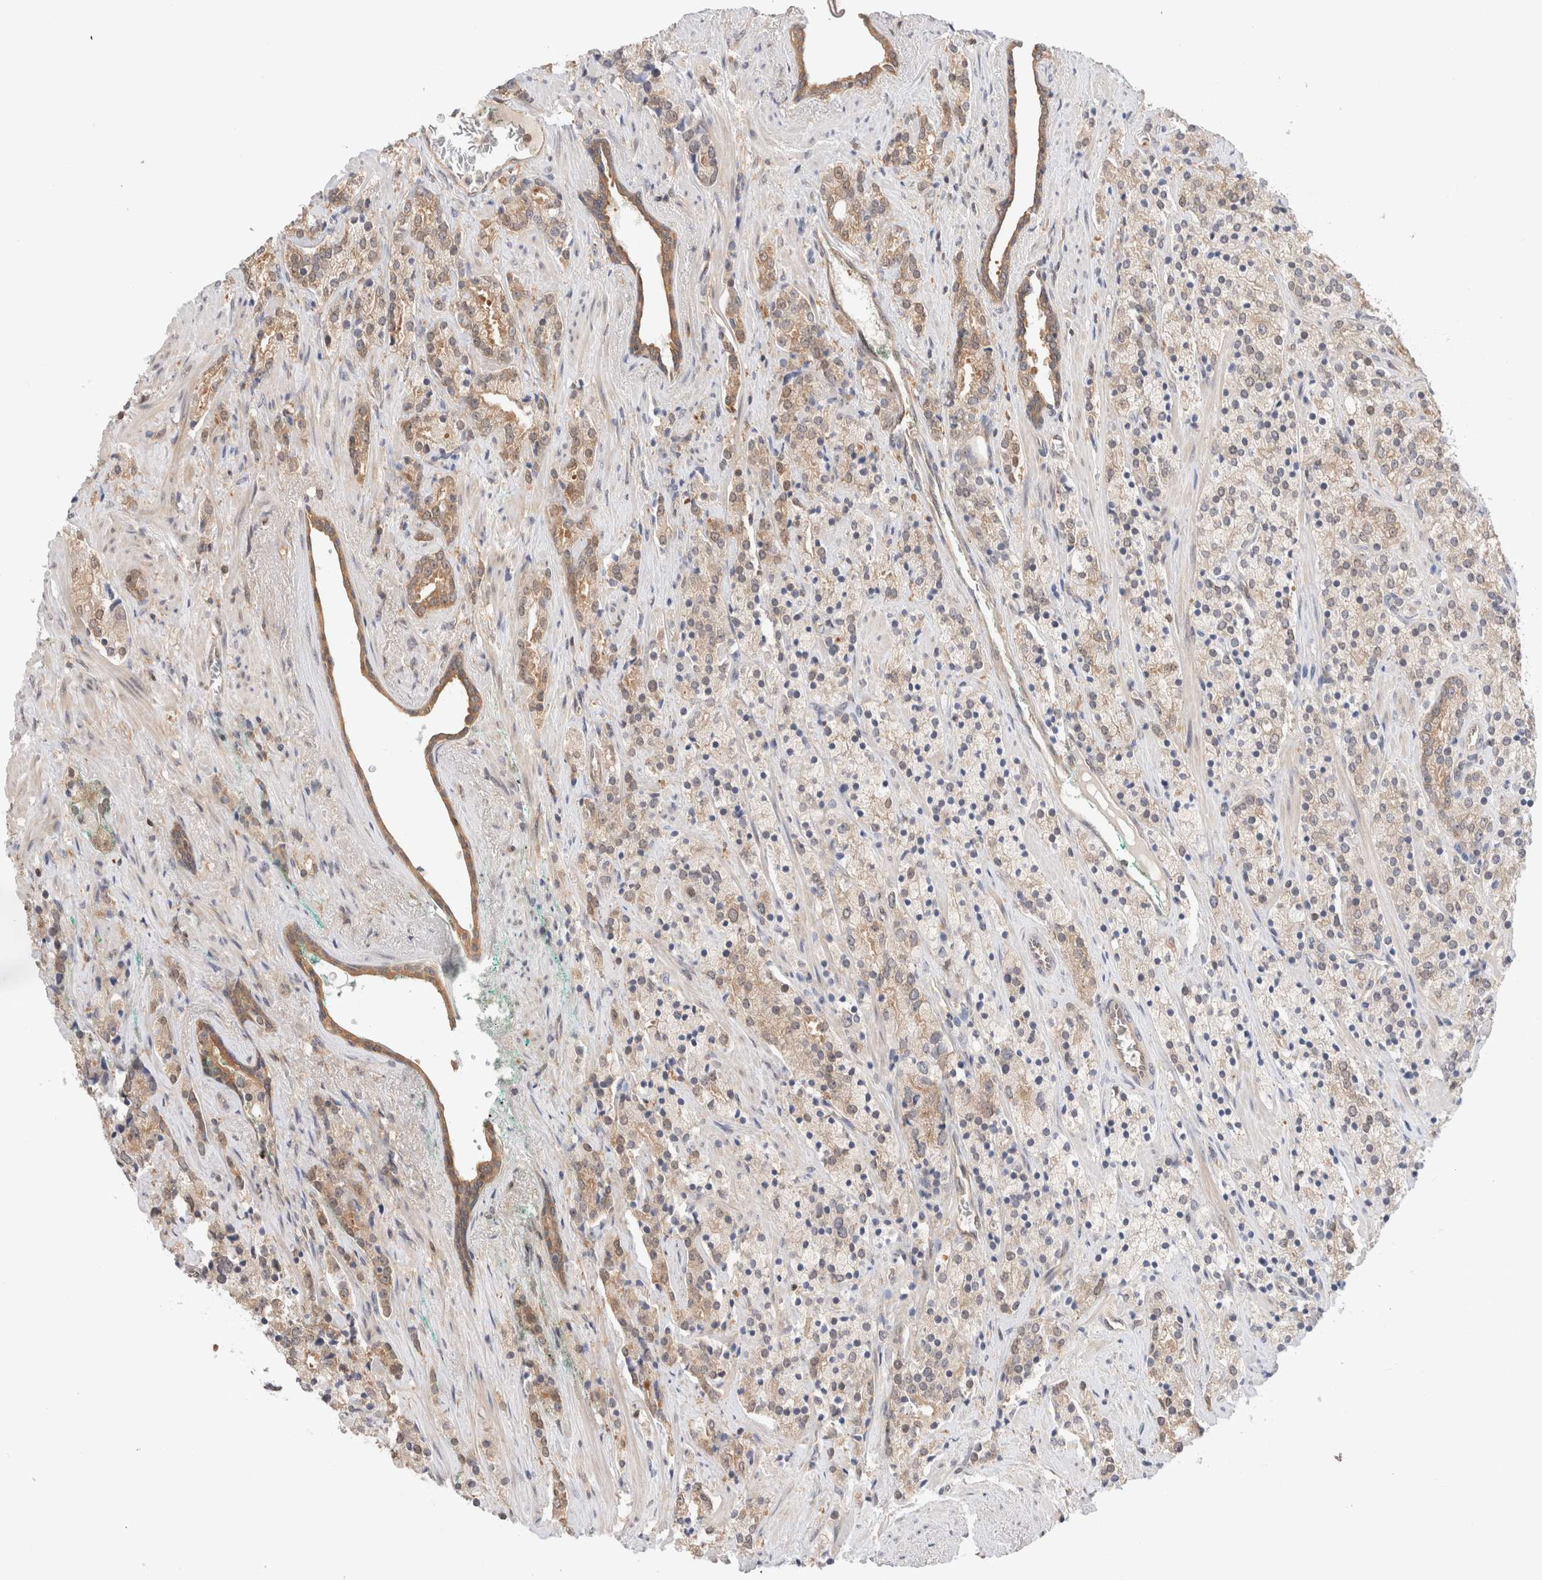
{"staining": {"intensity": "moderate", "quantity": "25%-75%", "location": "cytoplasmic/membranous"}, "tissue": "prostate cancer", "cell_type": "Tumor cells", "image_type": "cancer", "snomed": [{"axis": "morphology", "description": "Adenocarcinoma, High grade"}, {"axis": "topography", "description": "Prostate"}], "caption": "High-magnification brightfield microscopy of high-grade adenocarcinoma (prostate) stained with DAB (3,3'-diaminobenzidine) (brown) and counterstained with hematoxylin (blue). tumor cells exhibit moderate cytoplasmic/membranous expression is appreciated in approximately25%-75% of cells. The staining was performed using DAB (3,3'-diaminobenzidine) to visualize the protein expression in brown, while the nuclei were stained in blue with hematoxylin (Magnification: 20x).", "gene": "C17orf97", "patient": {"sex": "male", "age": 71}}